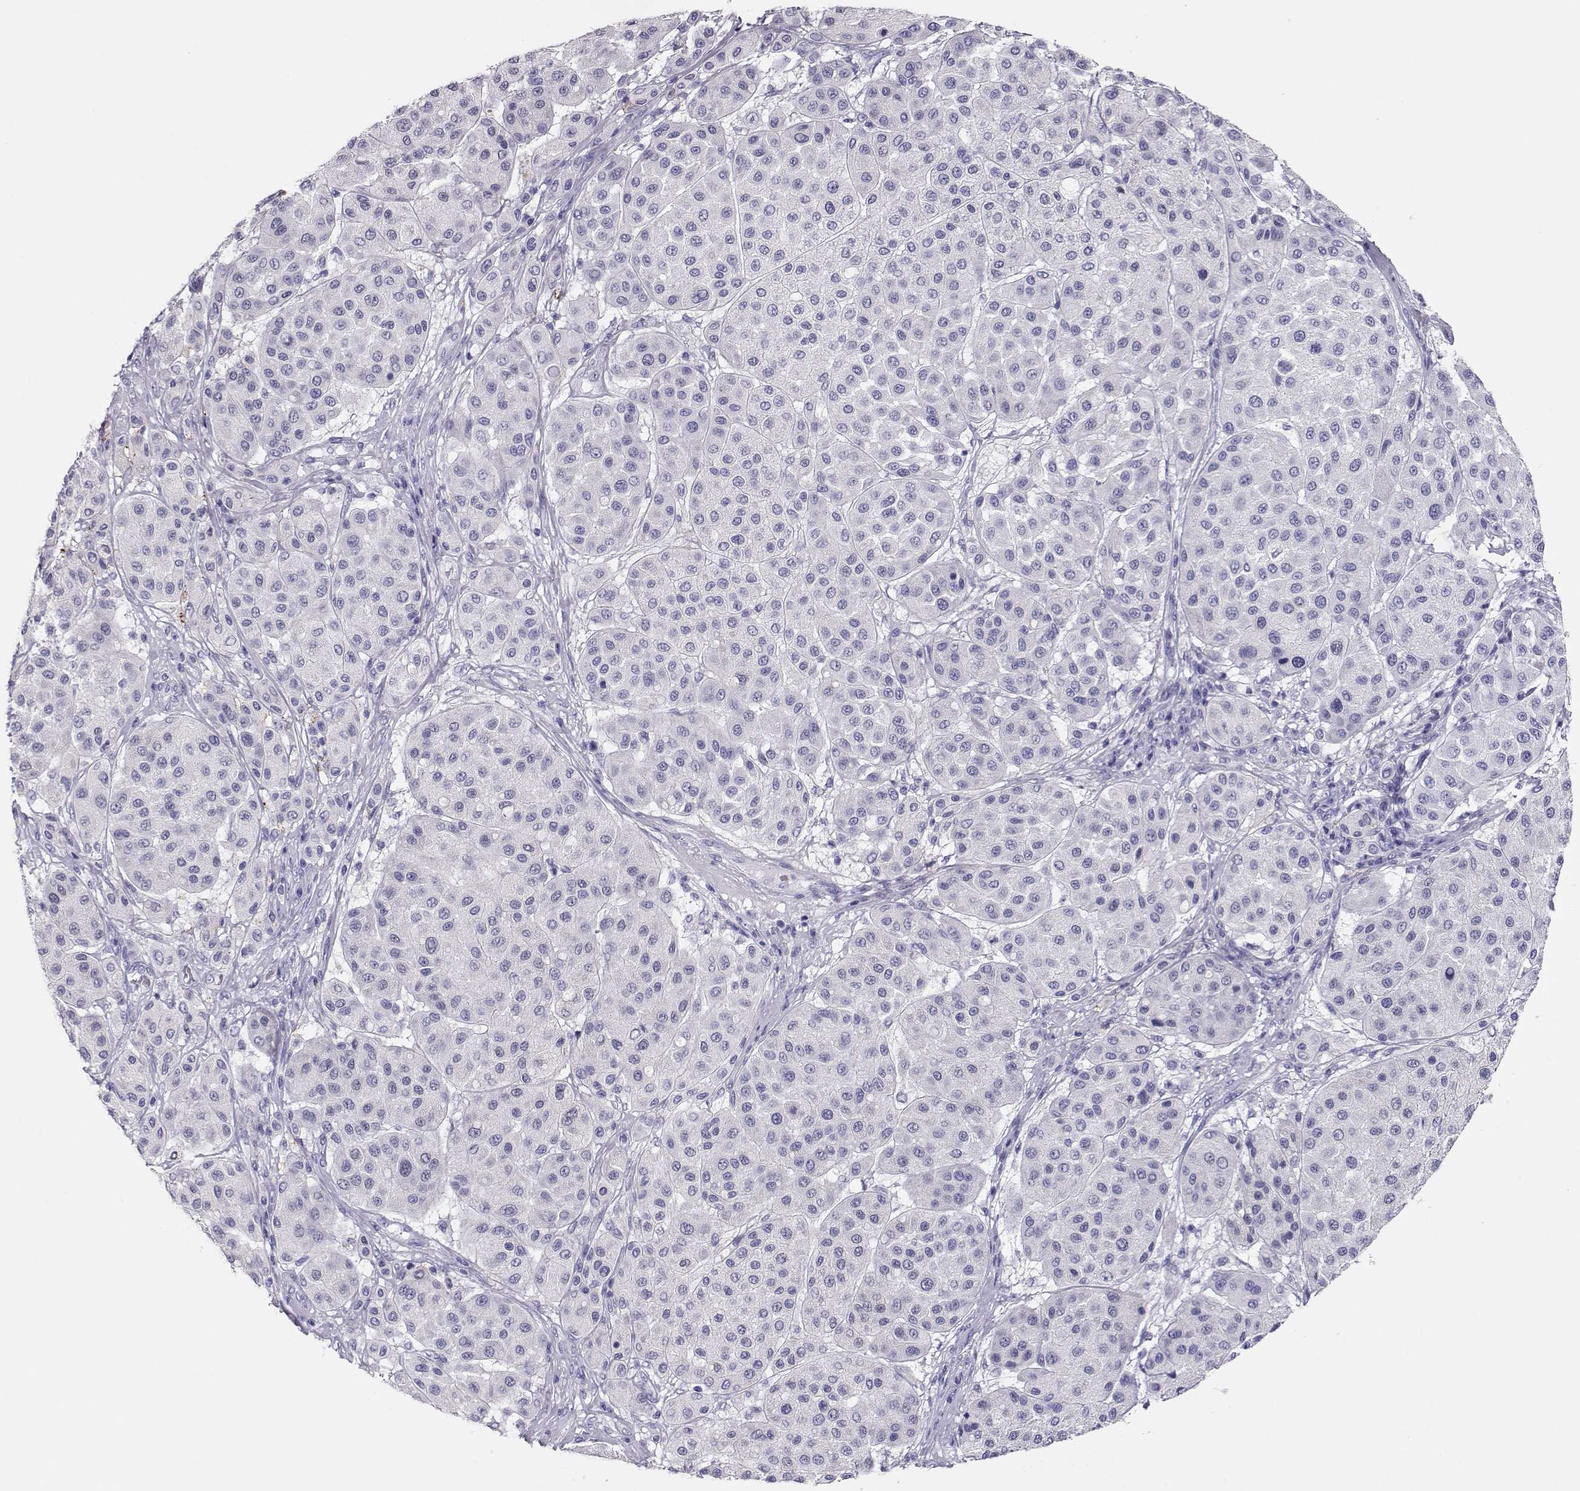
{"staining": {"intensity": "negative", "quantity": "none", "location": "none"}, "tissue": "melanoma", "cell_type": "Tumor cells", "image_type": "cancer", "snomed": [{"axis": "morphology", "description": "Malignant melanoma, Metastatic site"}, {"axis": "topography", "description": "Smooth muscle"}], "caption": "Immunohistochemistry photomicrograph of neoplastic tissue: human malignant melanoma (metastatic site) stained with DAB (3,3'-diaminobenzidine) demonstrates no significant protein expression in tumor cells. The staining was performed using DAB to visualize the protein expression in brown, while the nuclei were stained in blue with hematoxylin (Magnification: 20x).", "gene": "CRX", "patient": {"sex": "male", "age": 41}}